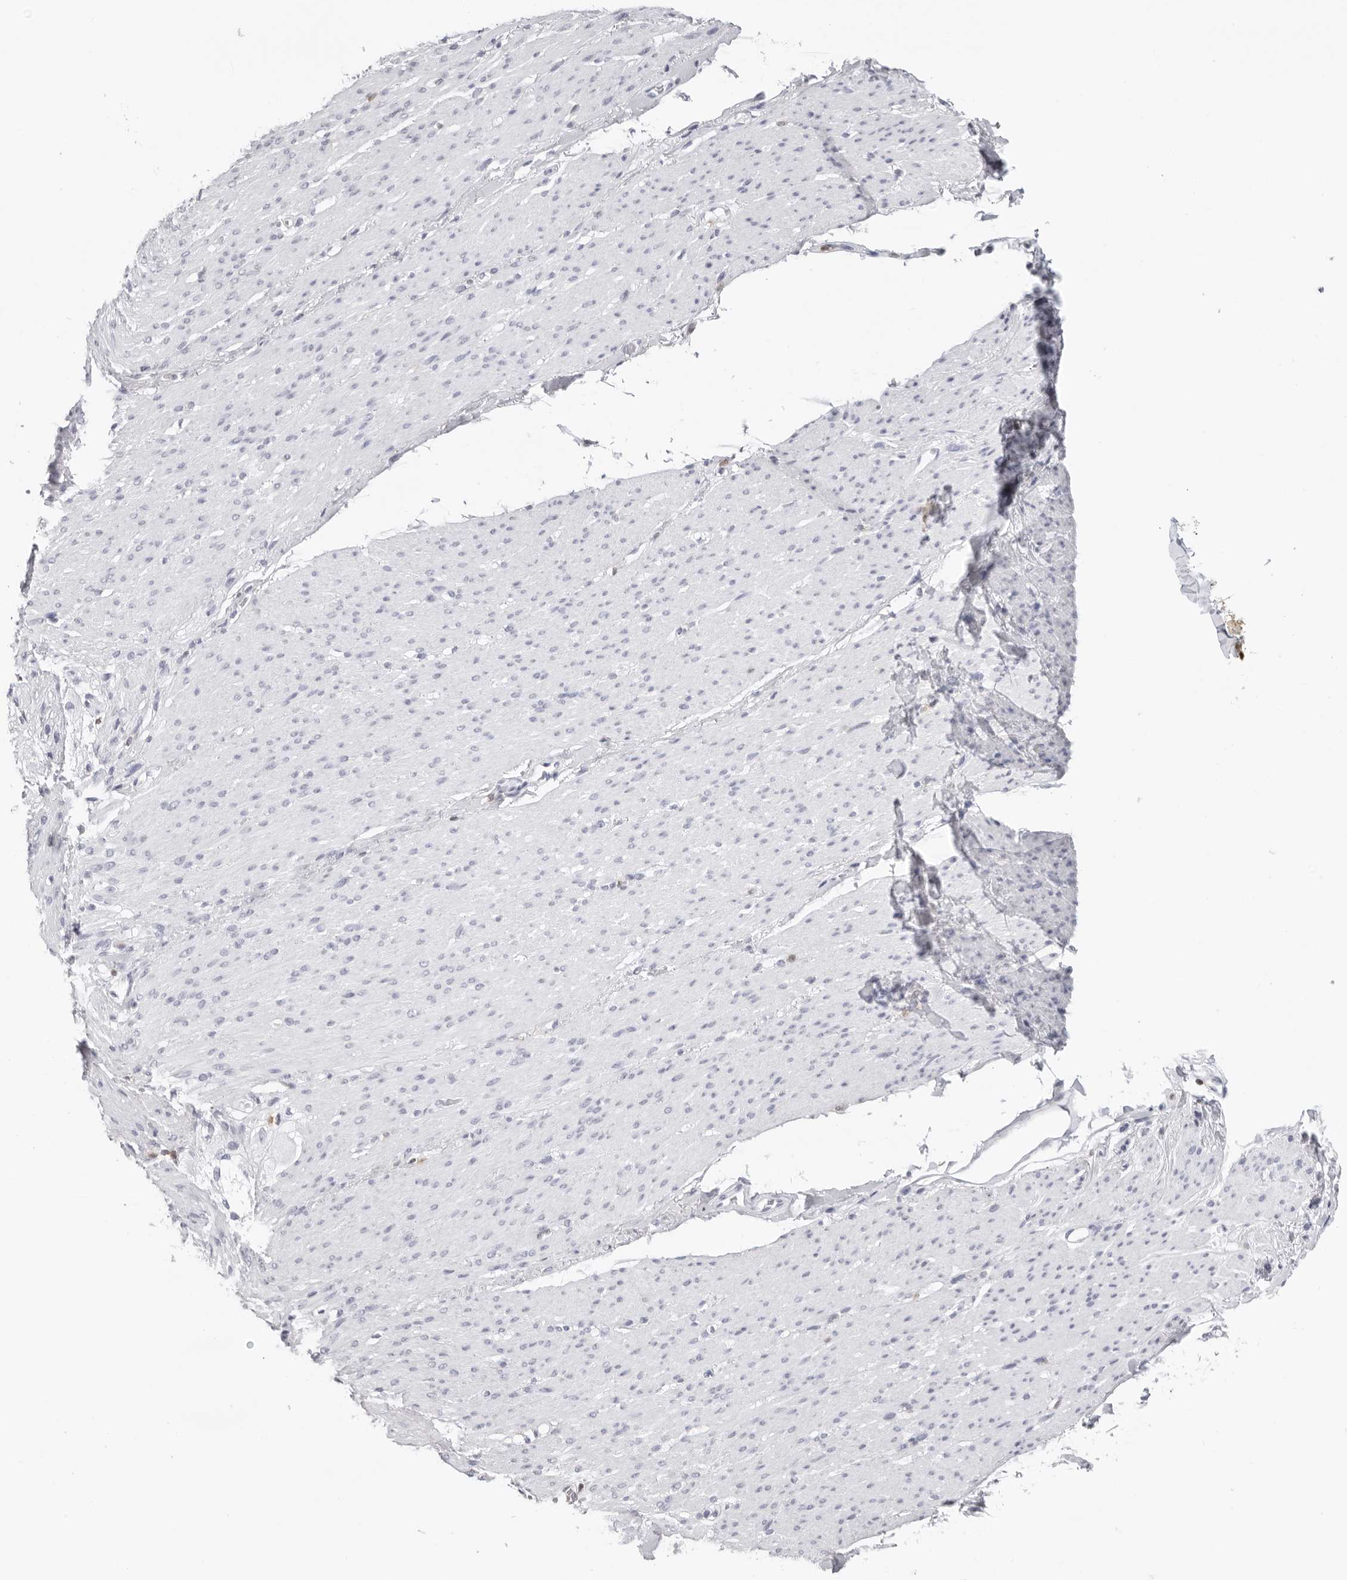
{"staining": {"intensity": "negative", "quantity": "none", "location": "none"}, "tissue": "smooth muscle", "cell_type": "Smooth muscle cells", "image_type": "normal", "snomed": [{"axis": "morphology", "description": "Normal tissue, NOS"}, {"axis": "topography", "description": "Colon"}, {"axis": "topography", "description": "Peripheral nerve tissue"}], "caption": "The micrograph exhibits no significant positivity in smooth muscle cells of smooth muscle.", "gene": "FMNL1", "patient": {"sex": "female", "age": 61}}